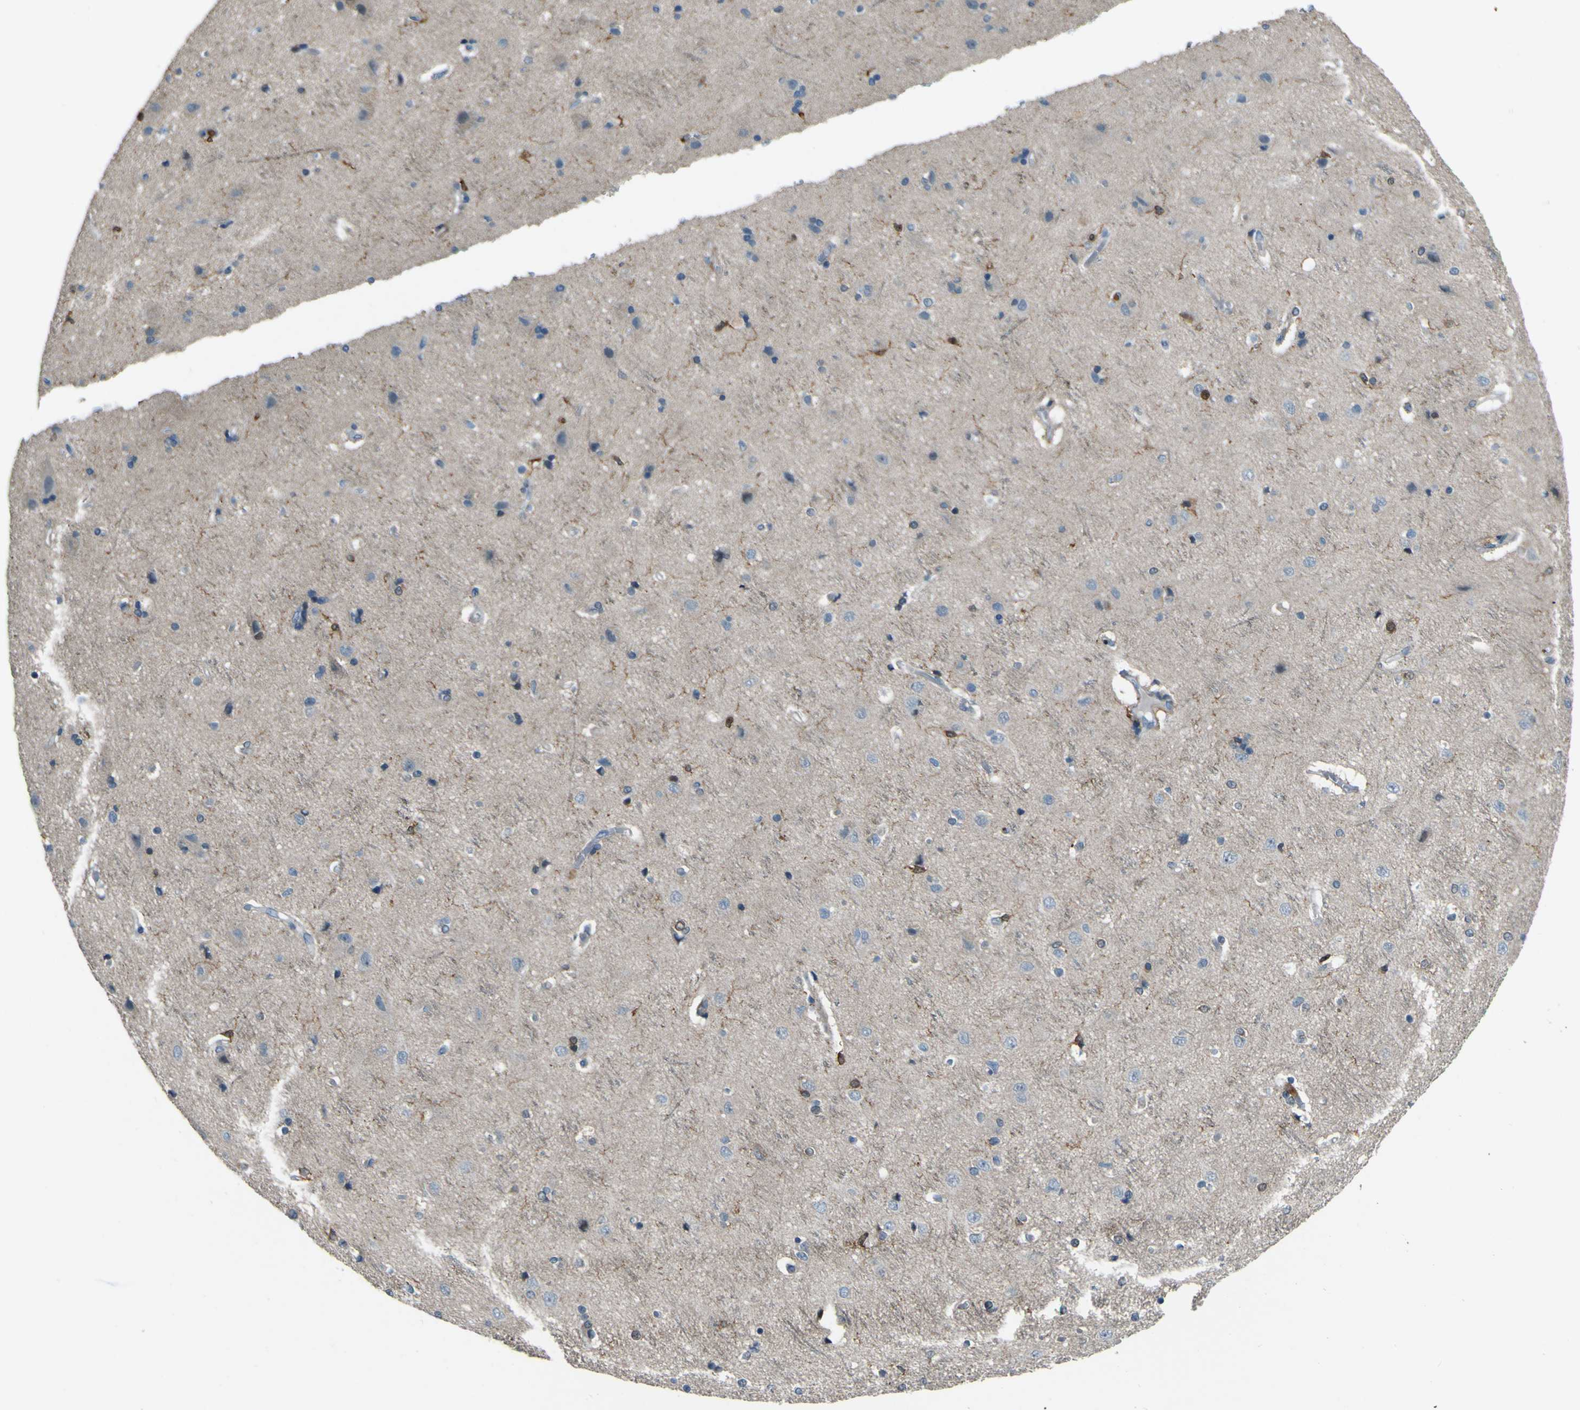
{"staining": {"intensity": "weak", "quantity": ">75%", "location": "cytoplasmic/membranous"}, "tissue": "cerebral cortex", "cell_type": "Endothelial cells", "image_type": "normal", "snomed": [{"axis": "morphology", "description": "Normal tissue, NOS"}, {"axis": "topography", "description": "Cerebral cortex"}], "caption": "Immunohistochemical staining of normal human cerebral cortex exhibits >75% levels of weak cytoplasmic/membranous protein staining in about >75% of endothelial cells. (DAB (3,3'-diaminobenzidine) = brown stain, brightfield microscopy at high magnification).", "gene": "PCDHB5", "patient": {"sex": "female", "age": 54}}